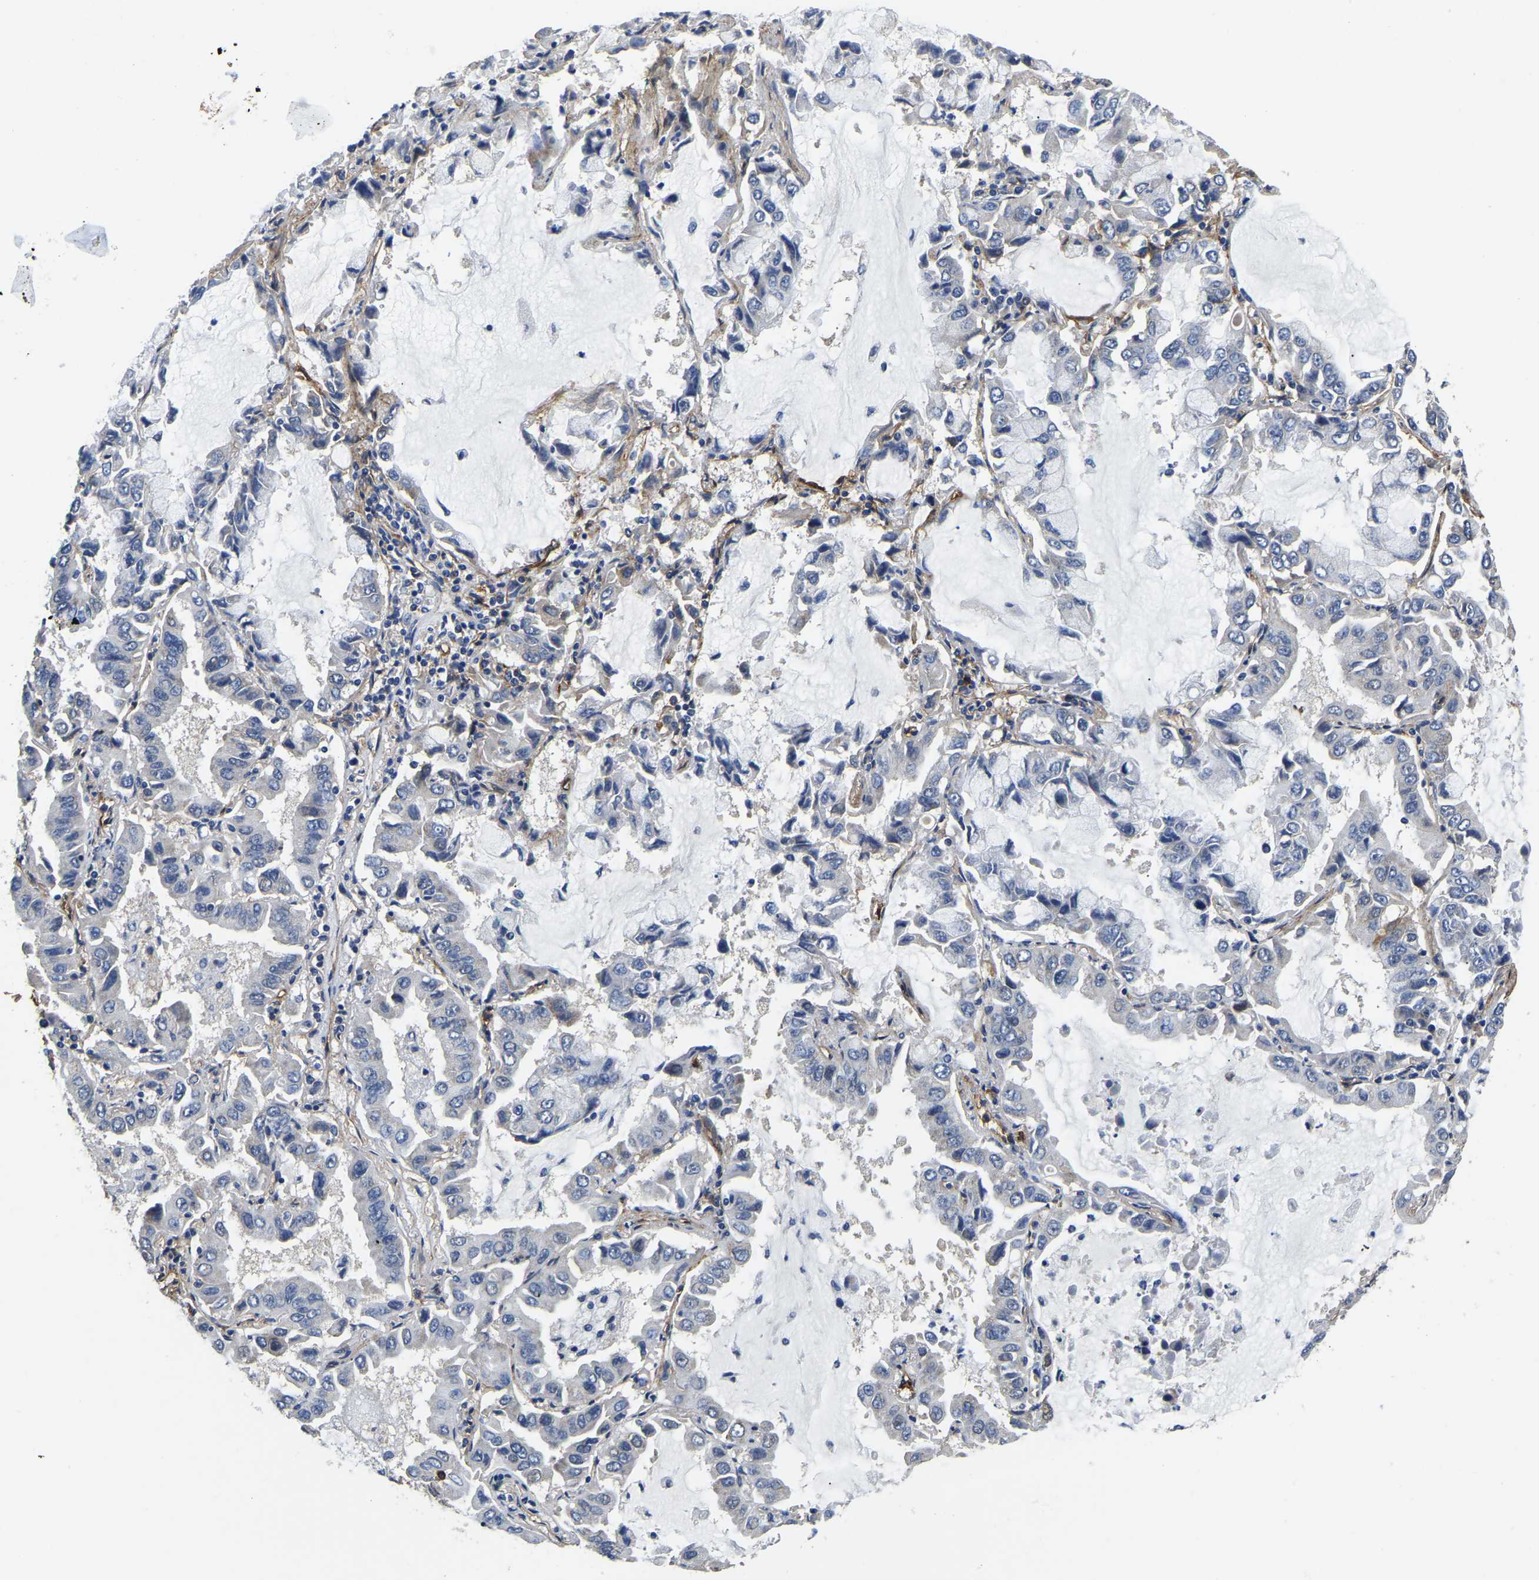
{"staining": {"intensity": "negative", "quantity": "none", "location": "none"}, "tissue": "lung cancer", "cell_type": "Tumor cells", "image_type": "cancer", "snomed": [{"axis": "morphology", "description": "Adenocarcinoma, NOS"}, {"axis": "topography", "description": "Lung"}], "caption": "Tumor cells are negative for protein expression in human lung cancer (adenocarcinoma).", "gene": "ITGA2", "patient": {"sex": "male", "age": 64}}